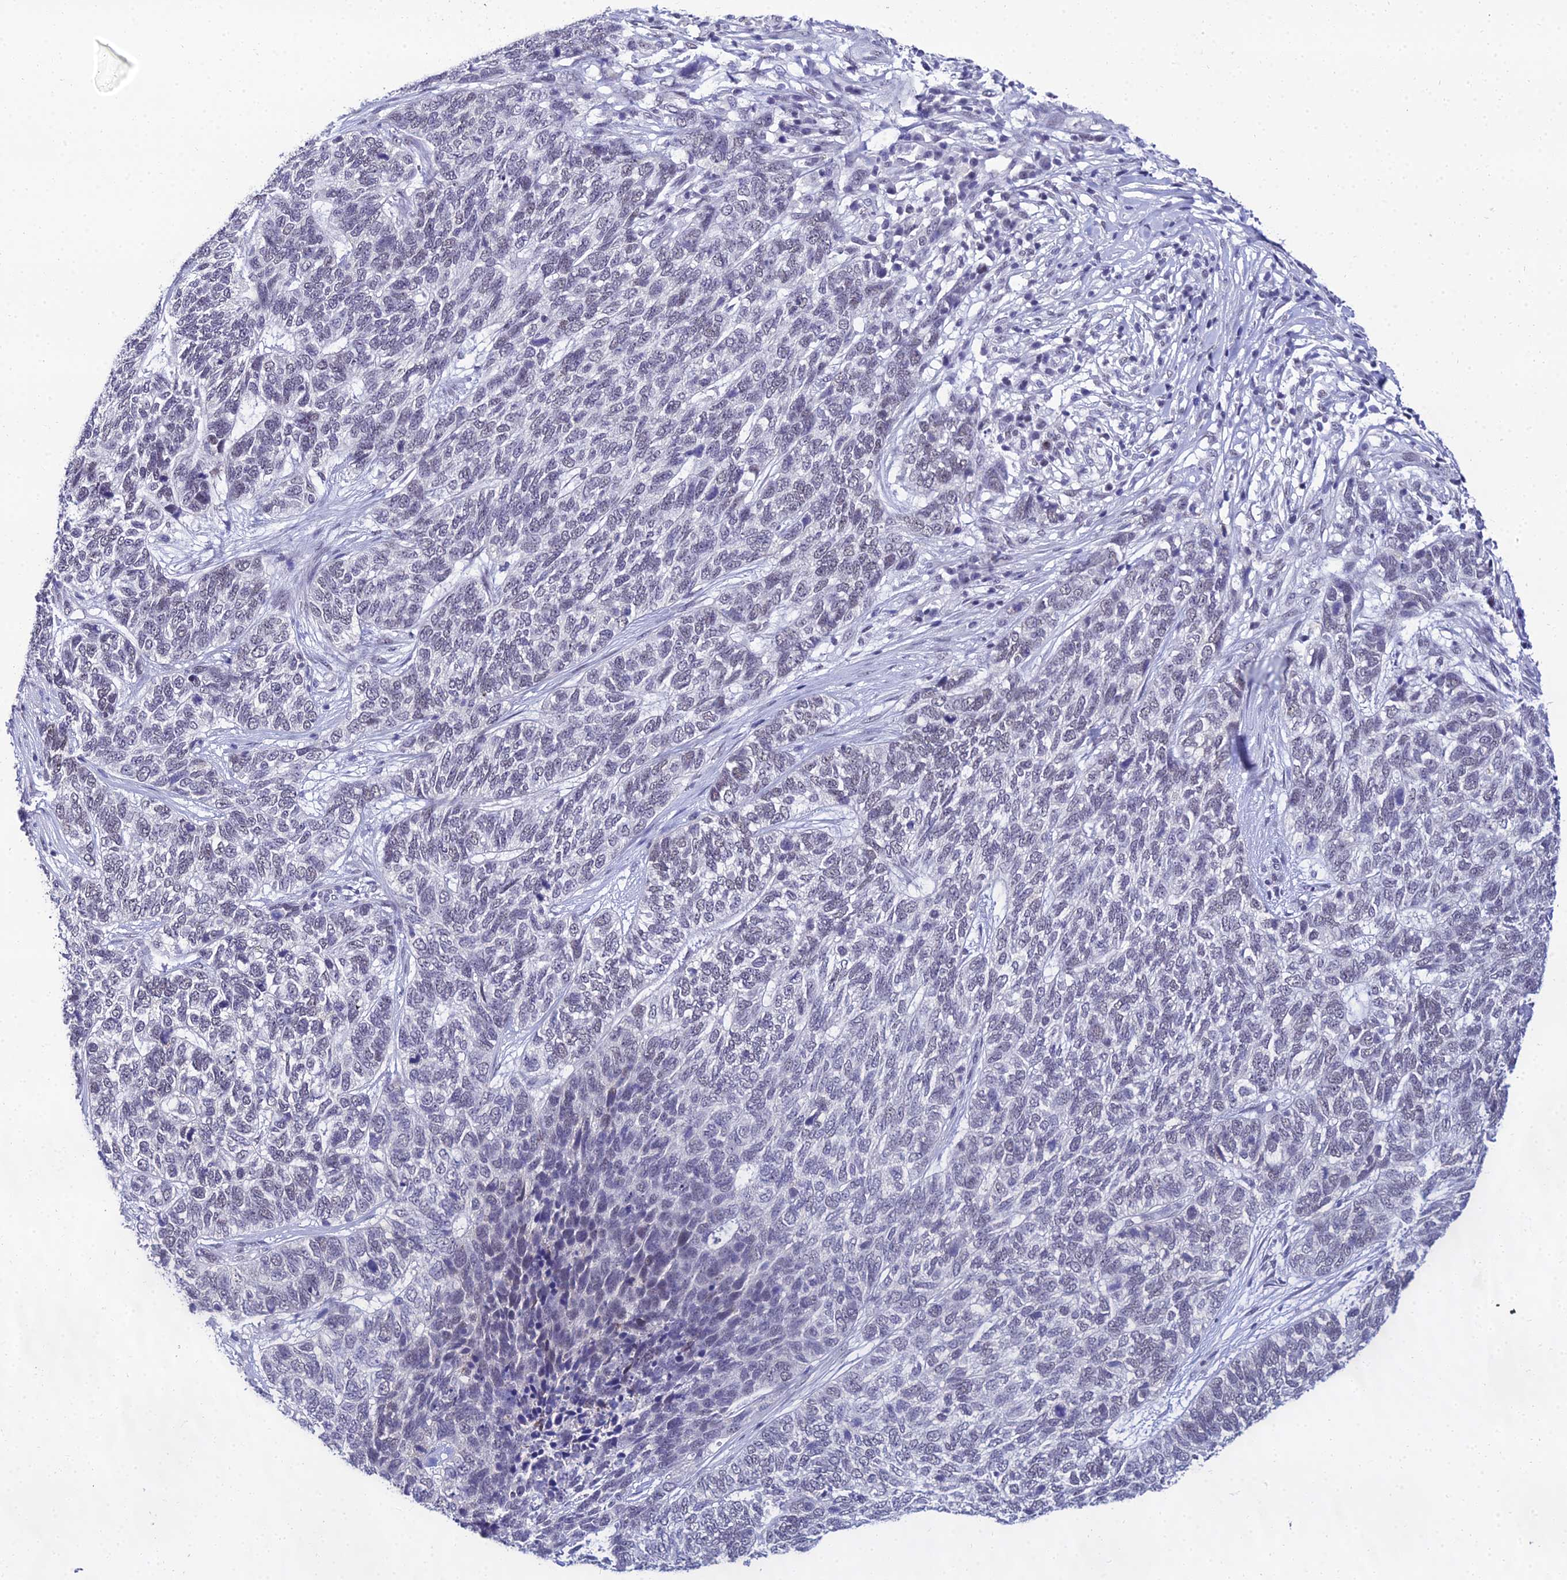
{"staining": {"intensity": "negative", "quantity": "none", "location": "none"}, "tissue": "skin cancer", "cell_type": "Tumor cells", "image_type": "cancer", "snomed": [{"axis": "morphology", "description": "Basal cell carcinoma"}, {"axis": "topography", "description": "Skin"}], "caption": "The histopathology image demonstrates no significant expression in tumor cells of skin basal cell carcinoma.", "gene": "PPP4R2", "patient": {"sex": "female", "age": 65}}